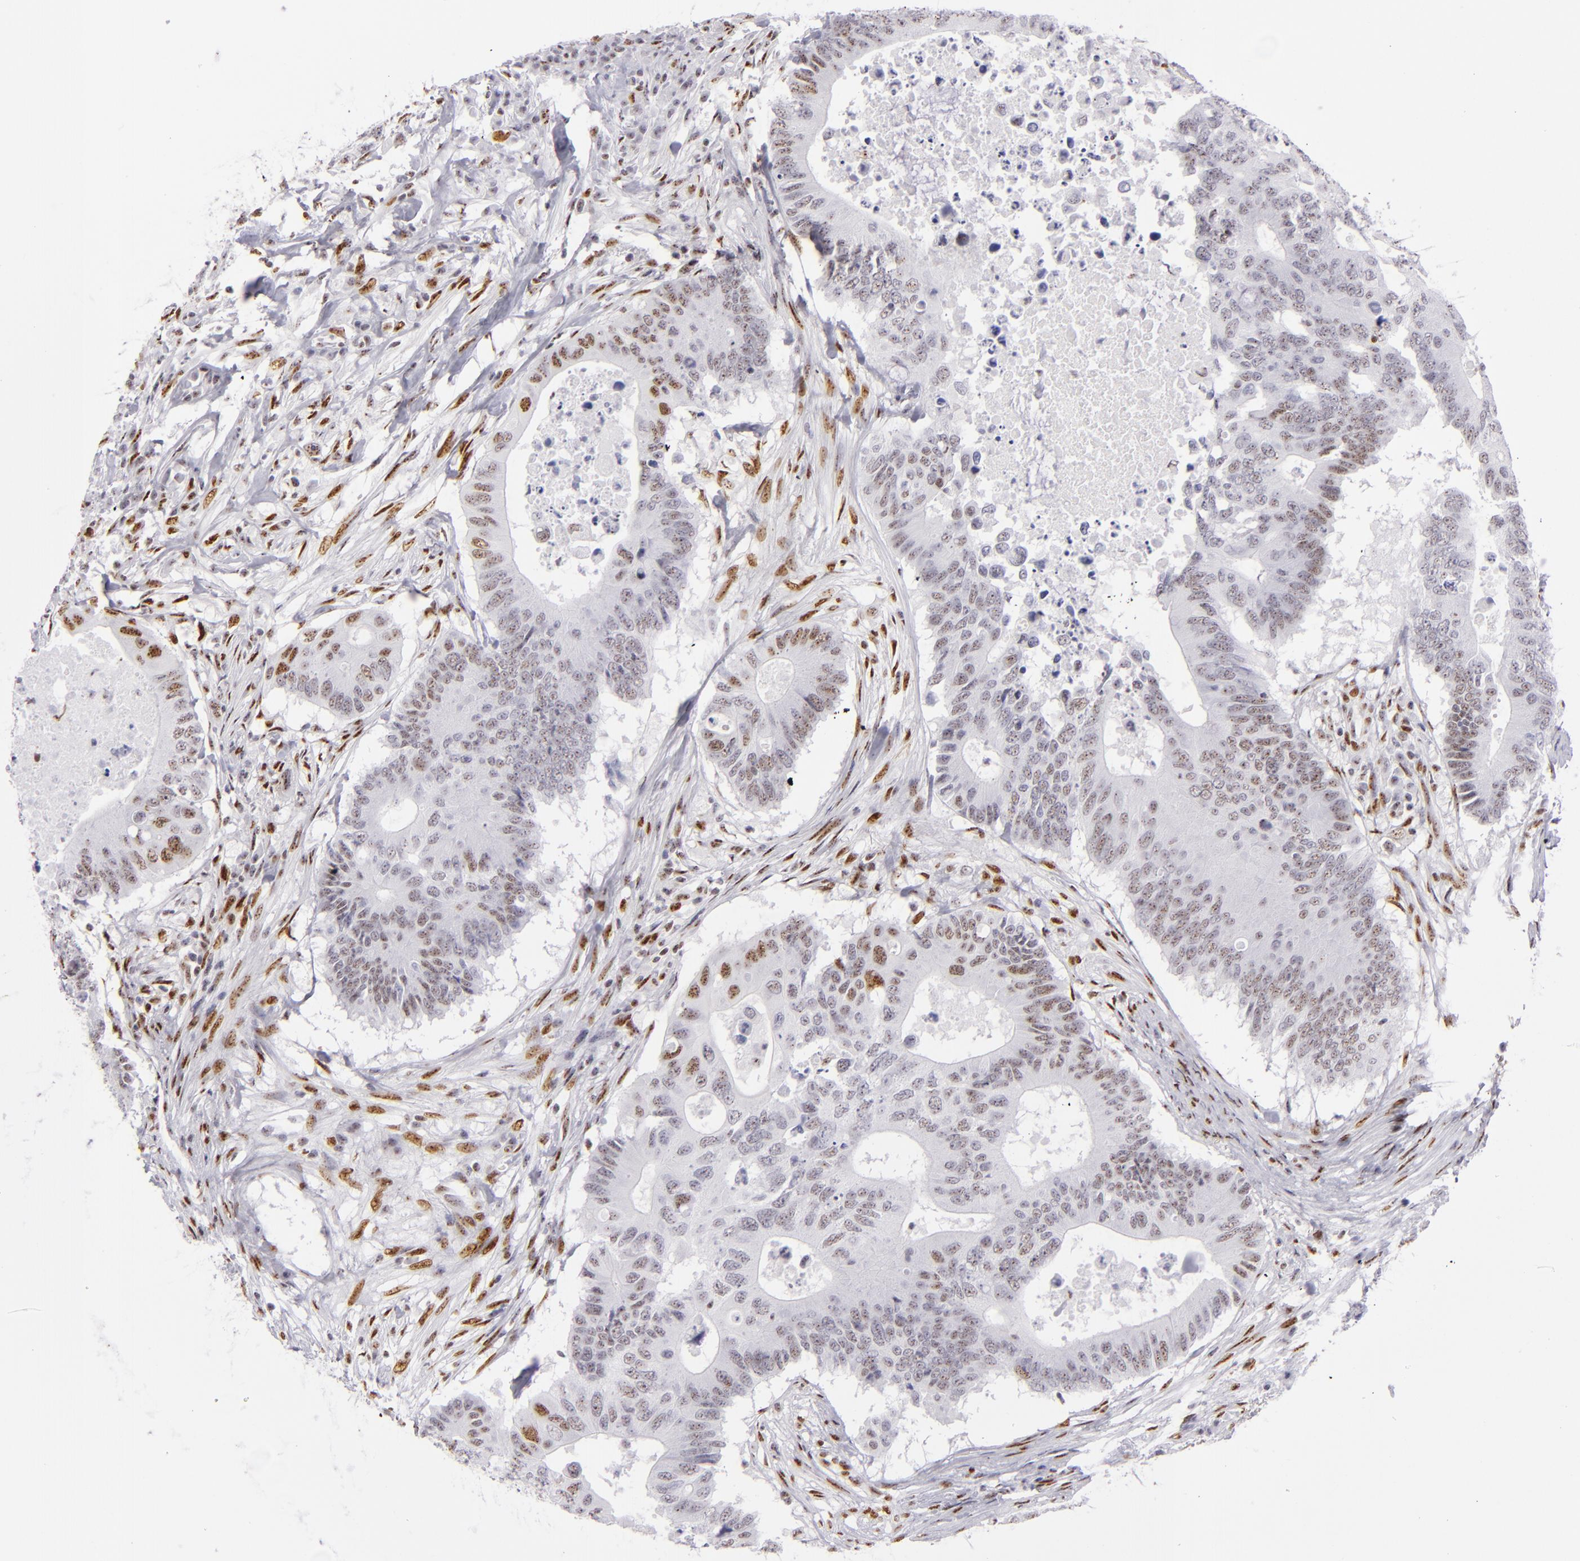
{"staining": {"intensity": "weak", "quantity": "25%-75%", "location": "nuclear"}, "tissue": "colorectal cancer", "cell_type": "Tumor cells", "image_type": "cancer", "snomed": [{"axis": "morphology", "description": "Adenocarcinoma, NOS"}, {"axis": "topography", "description": "Colon"}], "caption": "High-power microscopy captured an immunohistochemistry (IHC) photomicrograph of adenocarcinoma (colorectal), revealing weak nuclear staining in about 25%-75% of tumor cells.", "gene": "TOP3A", "patient": {"sex": "male", "age": 71}}